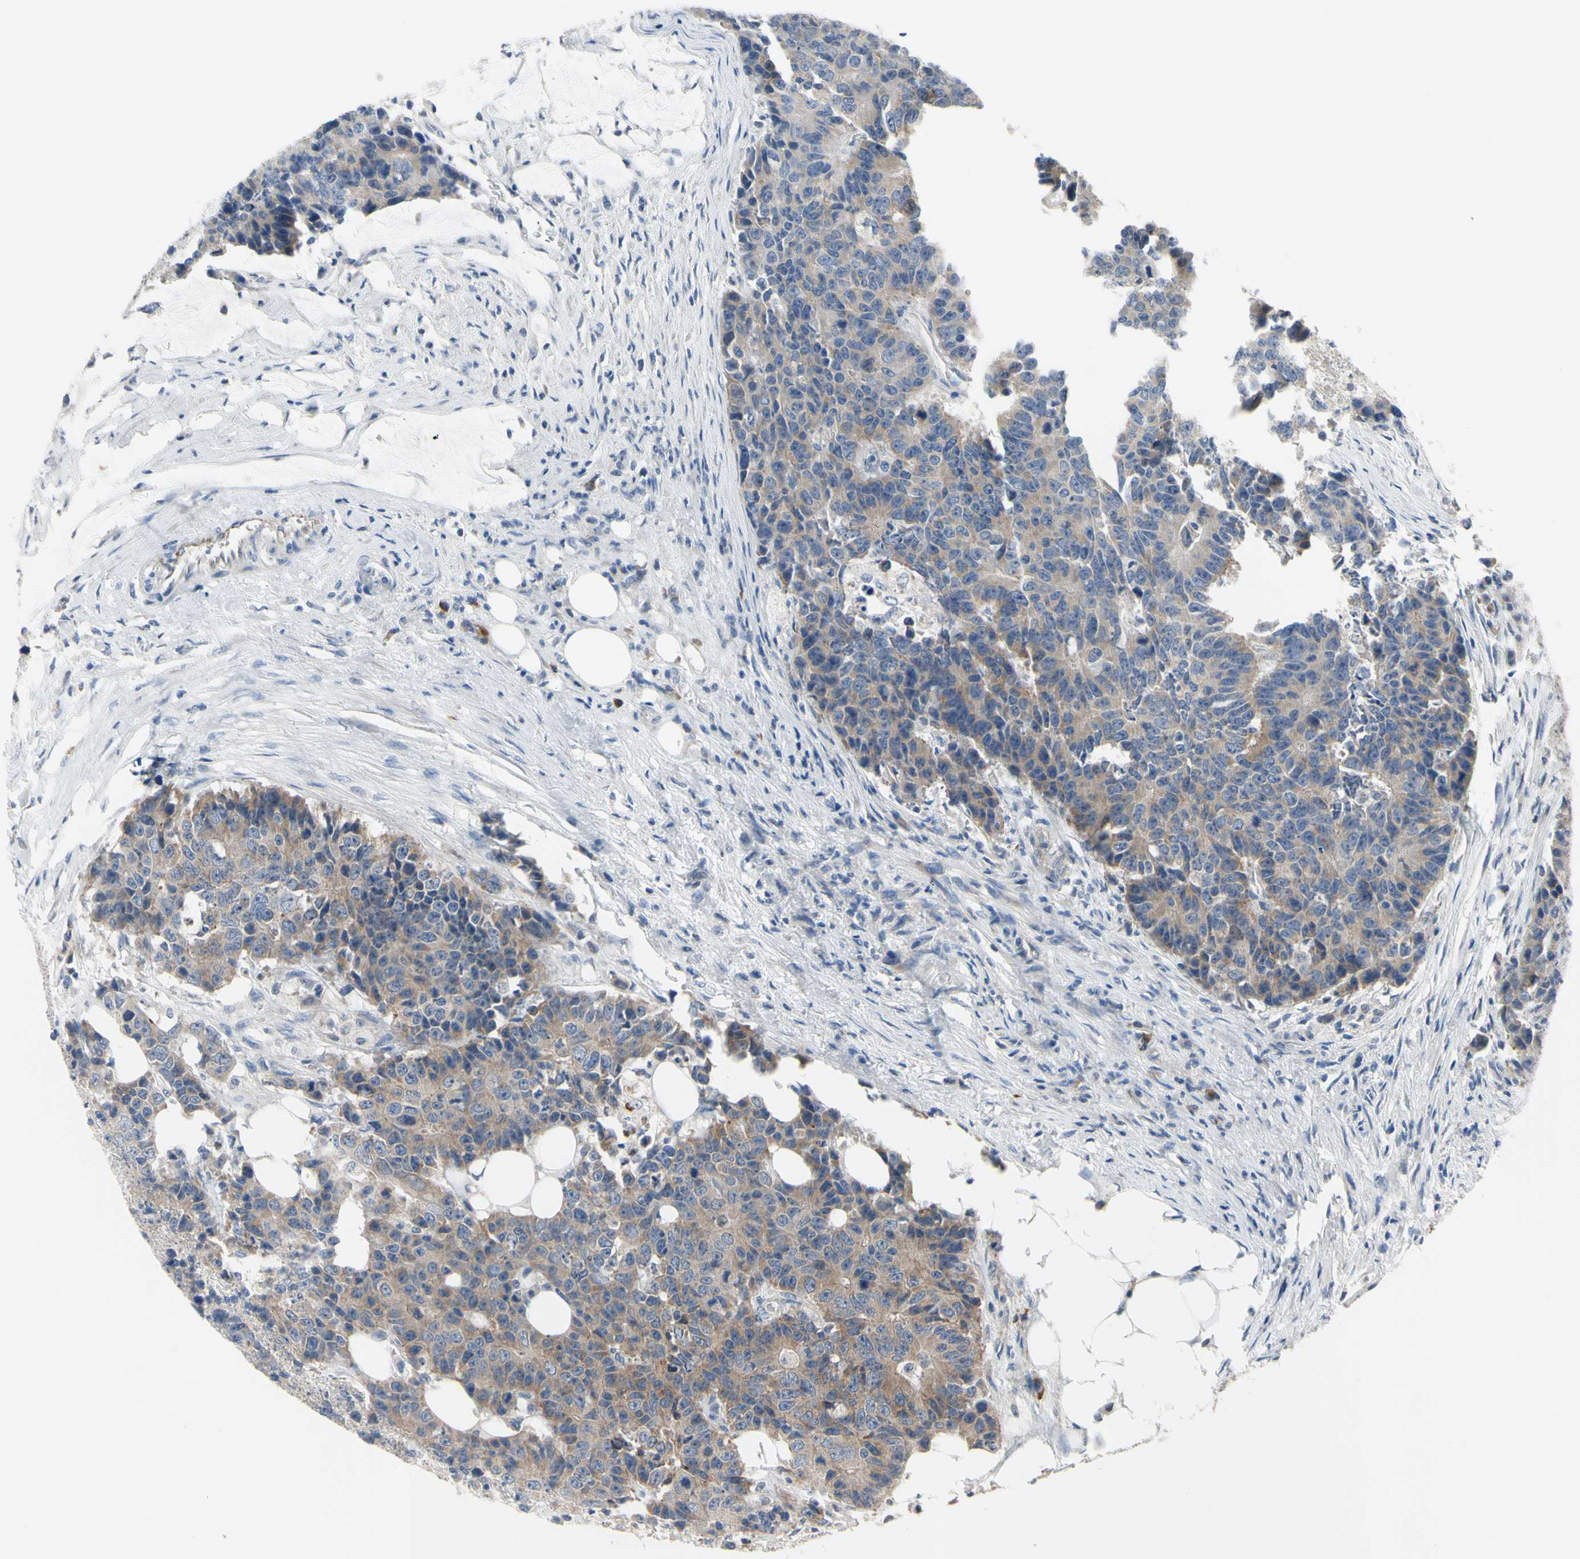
{"staining": {"intensity": "moderate", "quantity": ">75%", "location": "cytoplasmic/membranous"}, "tissue": "colorectal cancer", "cell_type": "Tumor cells", "image_type": "cancer", "snomed": [{"axis": "morphology", "description": "Adenocarcinoma, NOS"}, {"axis": "topography", "description": "Colon"}], "caption": "About >75% of tumor cells in colorectal cancer reveal moderate cytoplasmic/membranous protein positivity as visualized by brown immunohistochemical staining.", "gene": "XIAP", "patient": {"sex": "female", "age": 86}}